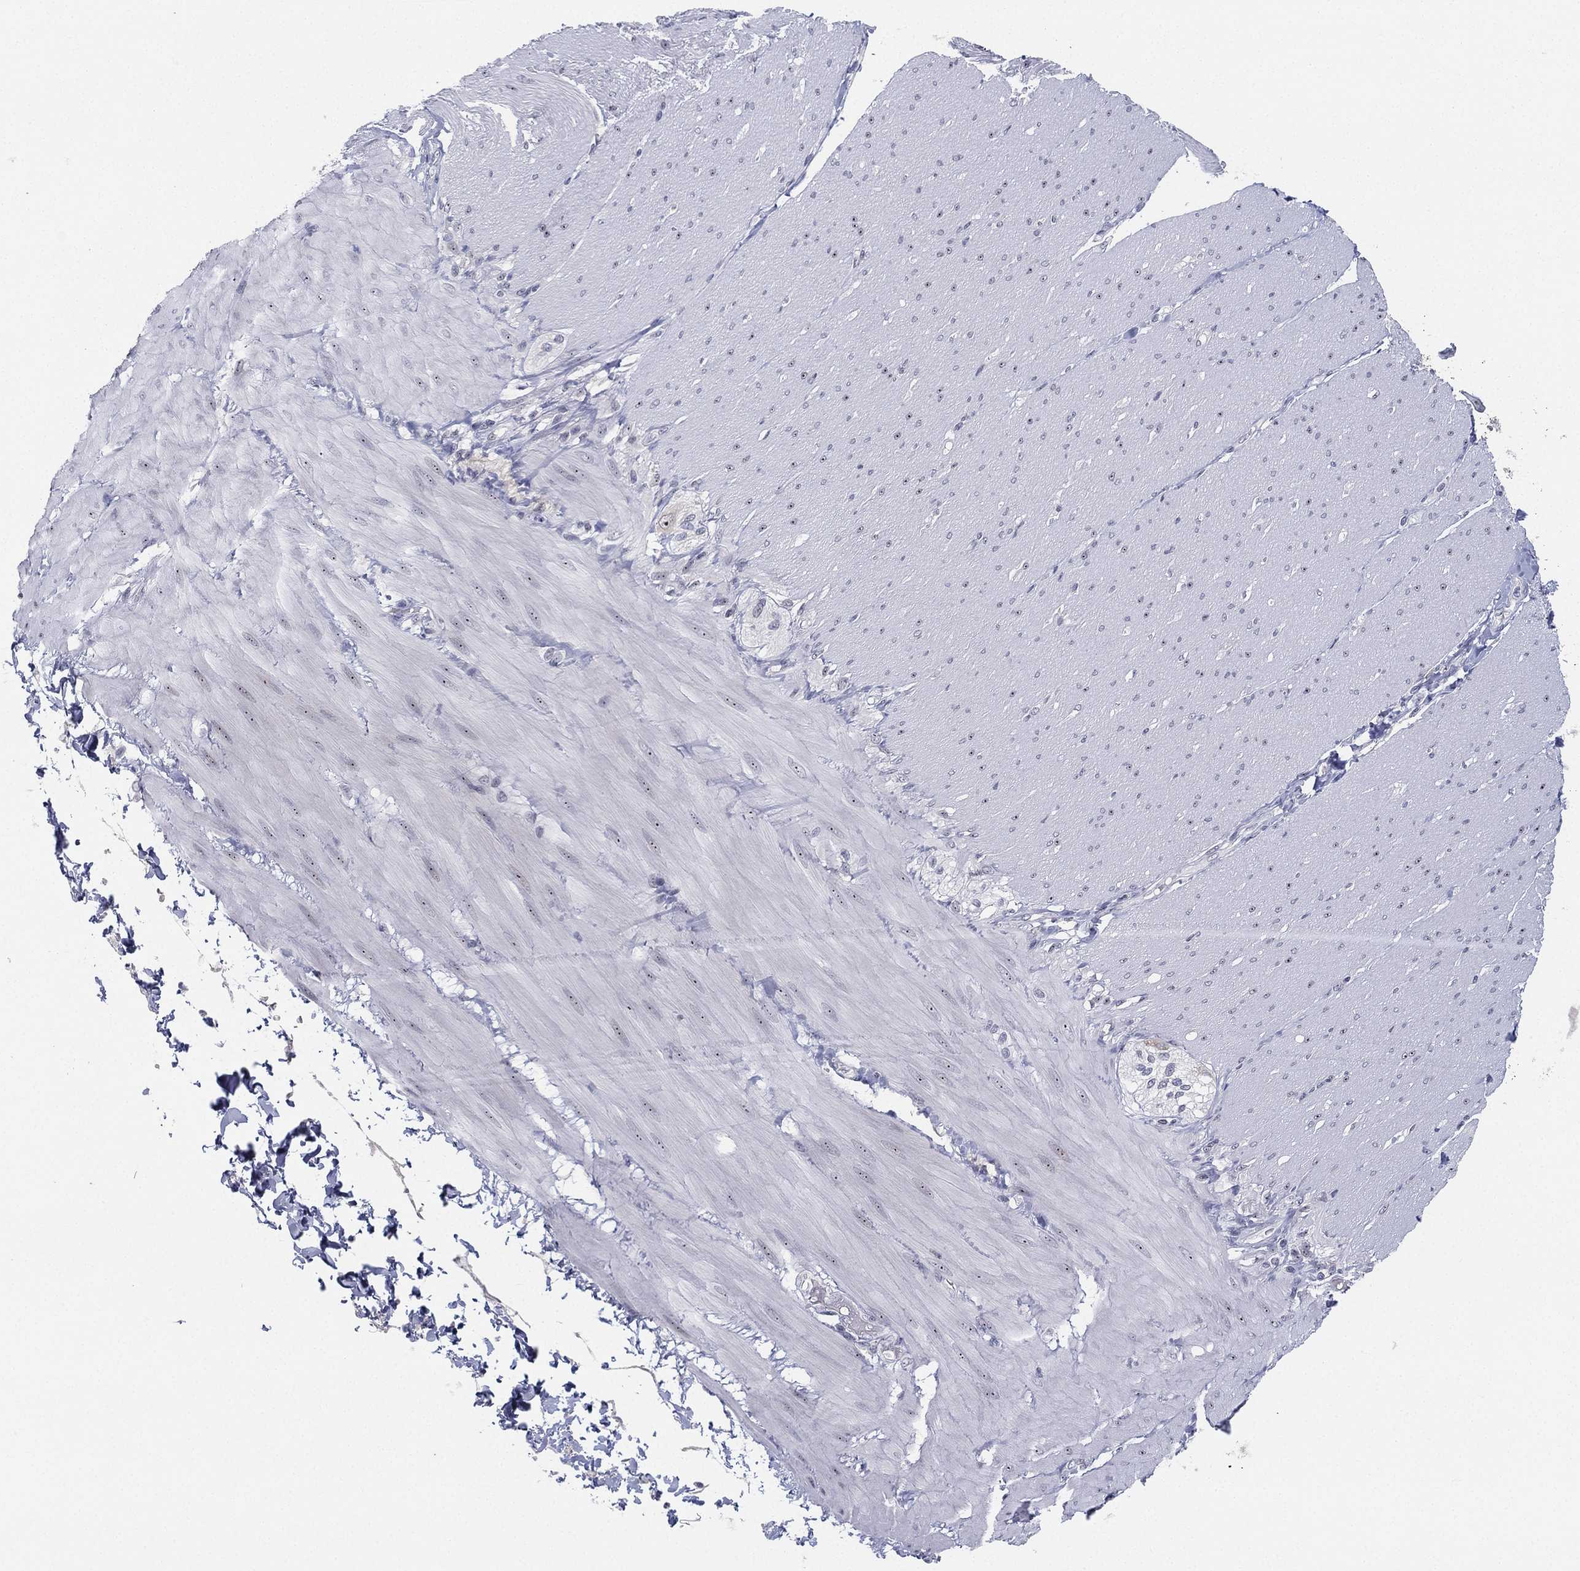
{"staining": {"intensity": "negative", "quantity": "none", "location": "none"}, "tissue": "adipose tissue", "cell_type": "Adipocytes", "image_type": "normal", "snomed": [{"axis": "morphology", "description": "Normal tissue, NOS"}, {"axis": "topography", "description": "Smooth muscle"}, {"axis": "topography", "description": "Duodenum"}, {"axis": "topography", "description": "Peripheral nerve tissue"}], "caption": "Adipose tissue was stained to show a protein in brown. There is no significant staining in adipocytes. (DAB (3,3'-diaminobenzidine) immunohistochemistry with hematoxylin counter stain).", "gene": "MS4A8", "patient": {"sex": "female", "age": 61}}